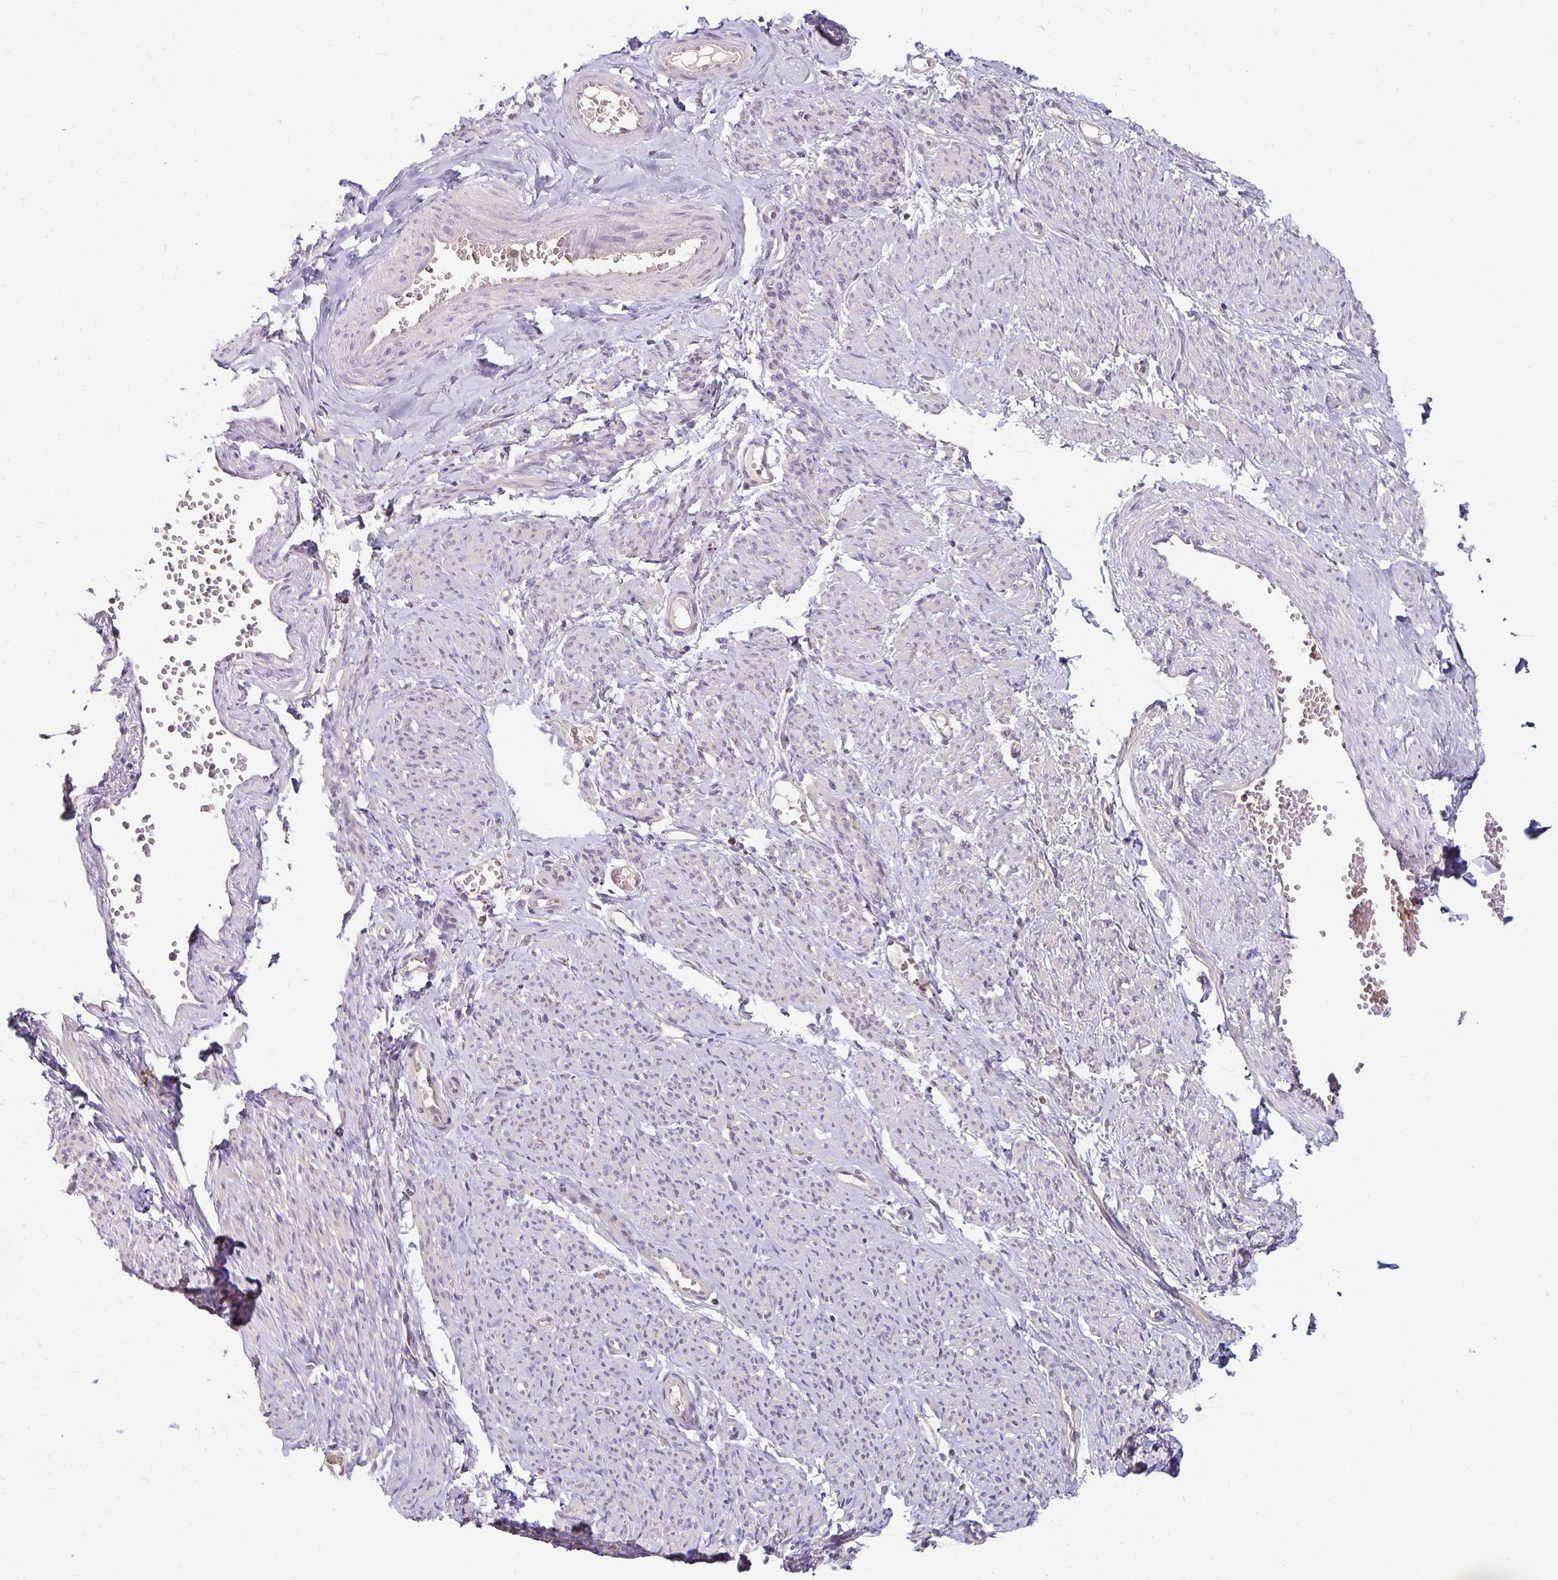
{"staining": {"intensity": "negative", "quantity": "none", "location": "none"}, "tissue": "smooth muscle", "cell_type": "Smooth muscle cells", "image_type": "normal", "snomed": [{"axis": "morphology", "description": "Normal tissue, NOS"}, {"axis": "topography", "description": "Smooth muscle"}], "caption": "This is an immunohistochemistry (IHC) photomicrograph of benign smooth muscle. There is no positivity in smooth muscle cells.", "gene": "CST6", "patient": {"sex": "female", "age": 65}}